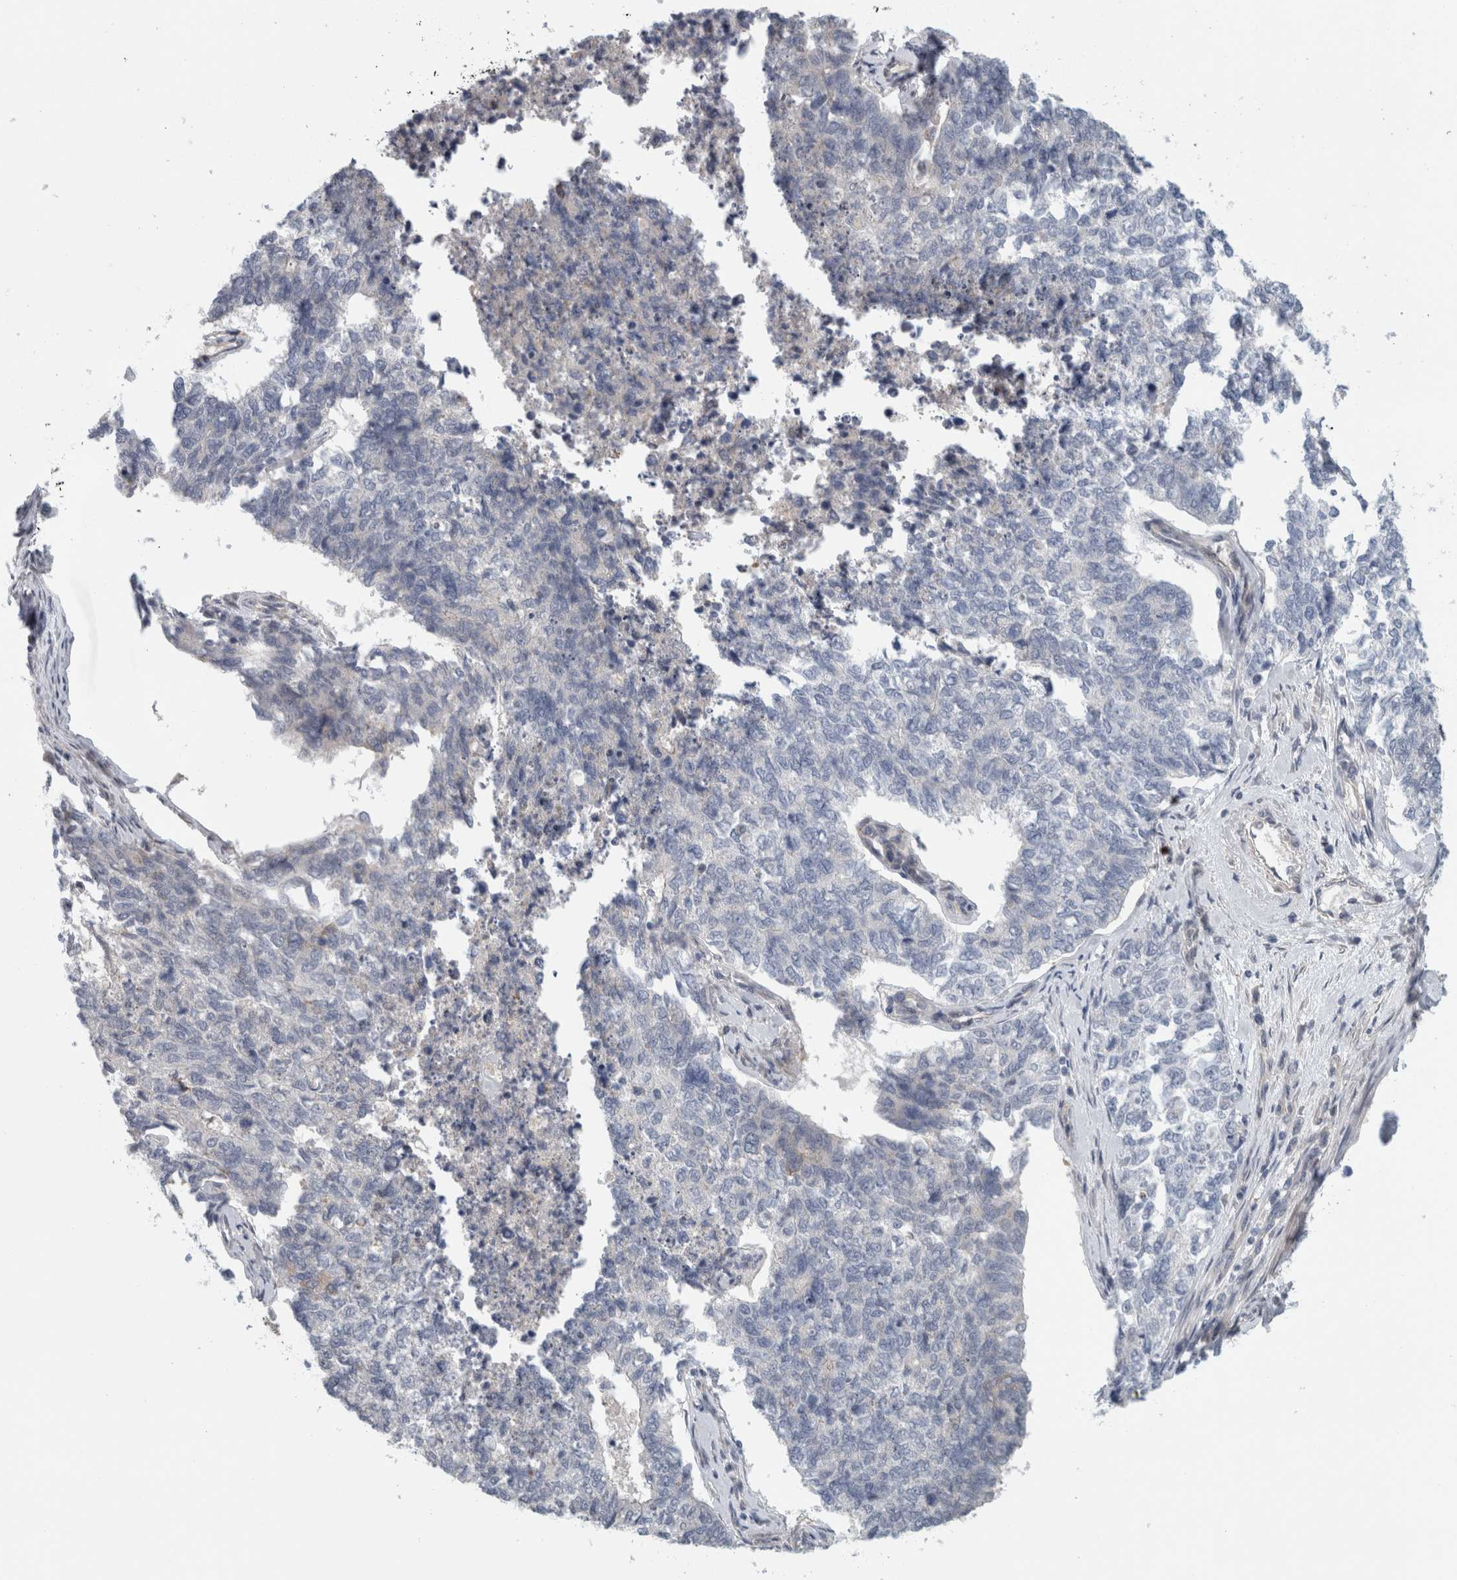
{"staining": {"intensity": "negative", "quantity": "none", "location": "none"}, "tissue": "cervical cancer", "cell_type": "Tumor cells", "image_type": "cancer", "snomed": [{"axis": "morphology", "description": "Squamous cell carcinoma, NOS"}, {"axis": "topography", "description": "Cervix"}], "caption": "High power microscopy histopathology image of an immunohistochemistry histopathology image of cervical cancer (squamous cell carcinoma), revealing no significant expression in tumor cells. The staining was performed using DAB to visualize the protein expression in brown, while the nuclei were stained in blue with hematoxylin (Magnification: 20x).", "gene": "ZNF804B", "patient": {"sex": "female", "age": 63}}